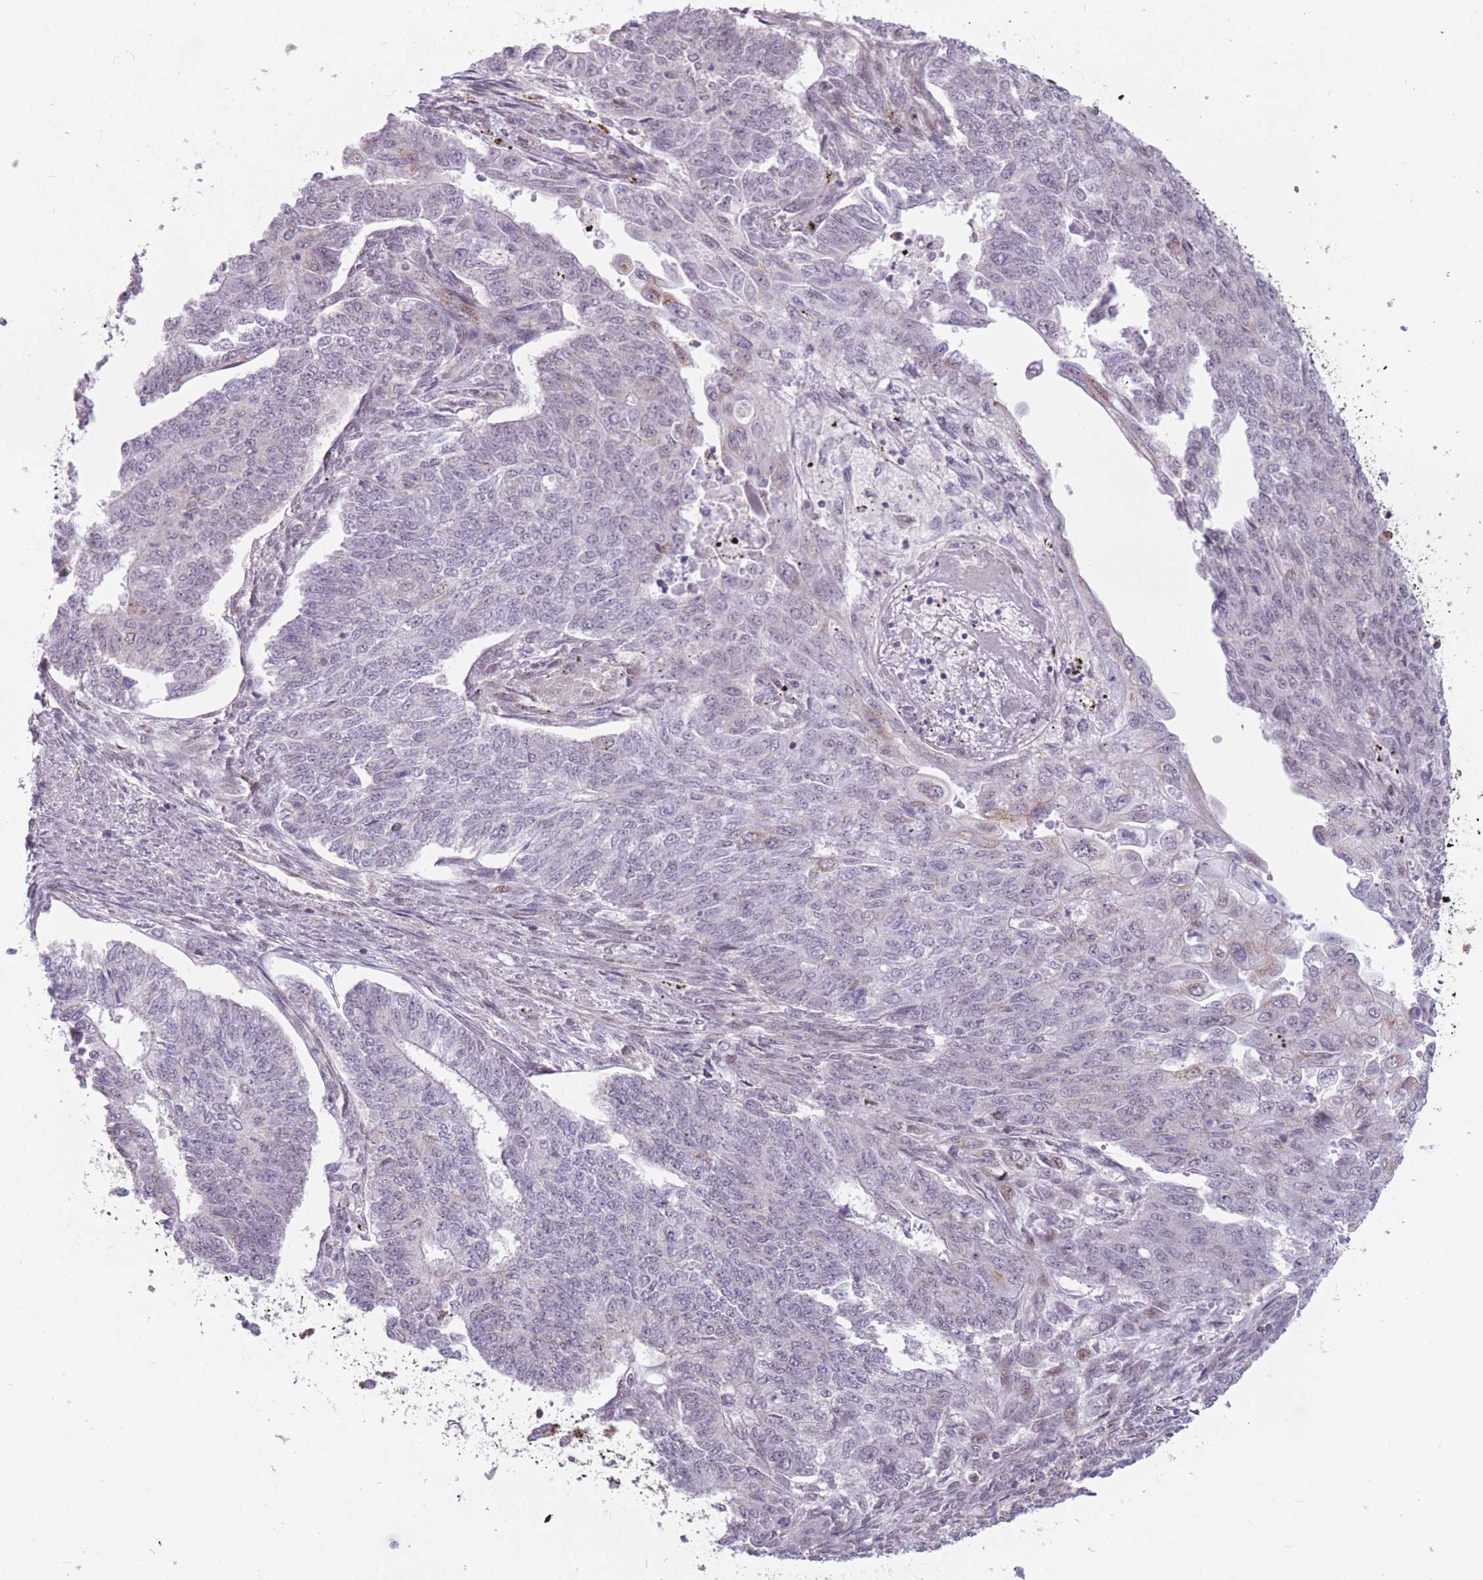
{"staining": {"intensity": "negative", "quantity": "none", "location": "none"}, "tissue": "endometrial cancer", "cell_type": "Tumor cells", "image_type": "cancer", "snomed": [{"axis": "morphology", "description": "Adenocarcinoma, NOS"}, {"axis": "topography", "description": "Endometrium"}], "caption": "Immunohistochemistry (IHC) image of endometrial adenocarcinoma stained for a protein (brown), which exhibits no expression in tumor cells. (IHC, brightfield microscopy, high magnification).", "gene": "DPYSL4", "patient": {"sex": "female", "age": 32}}